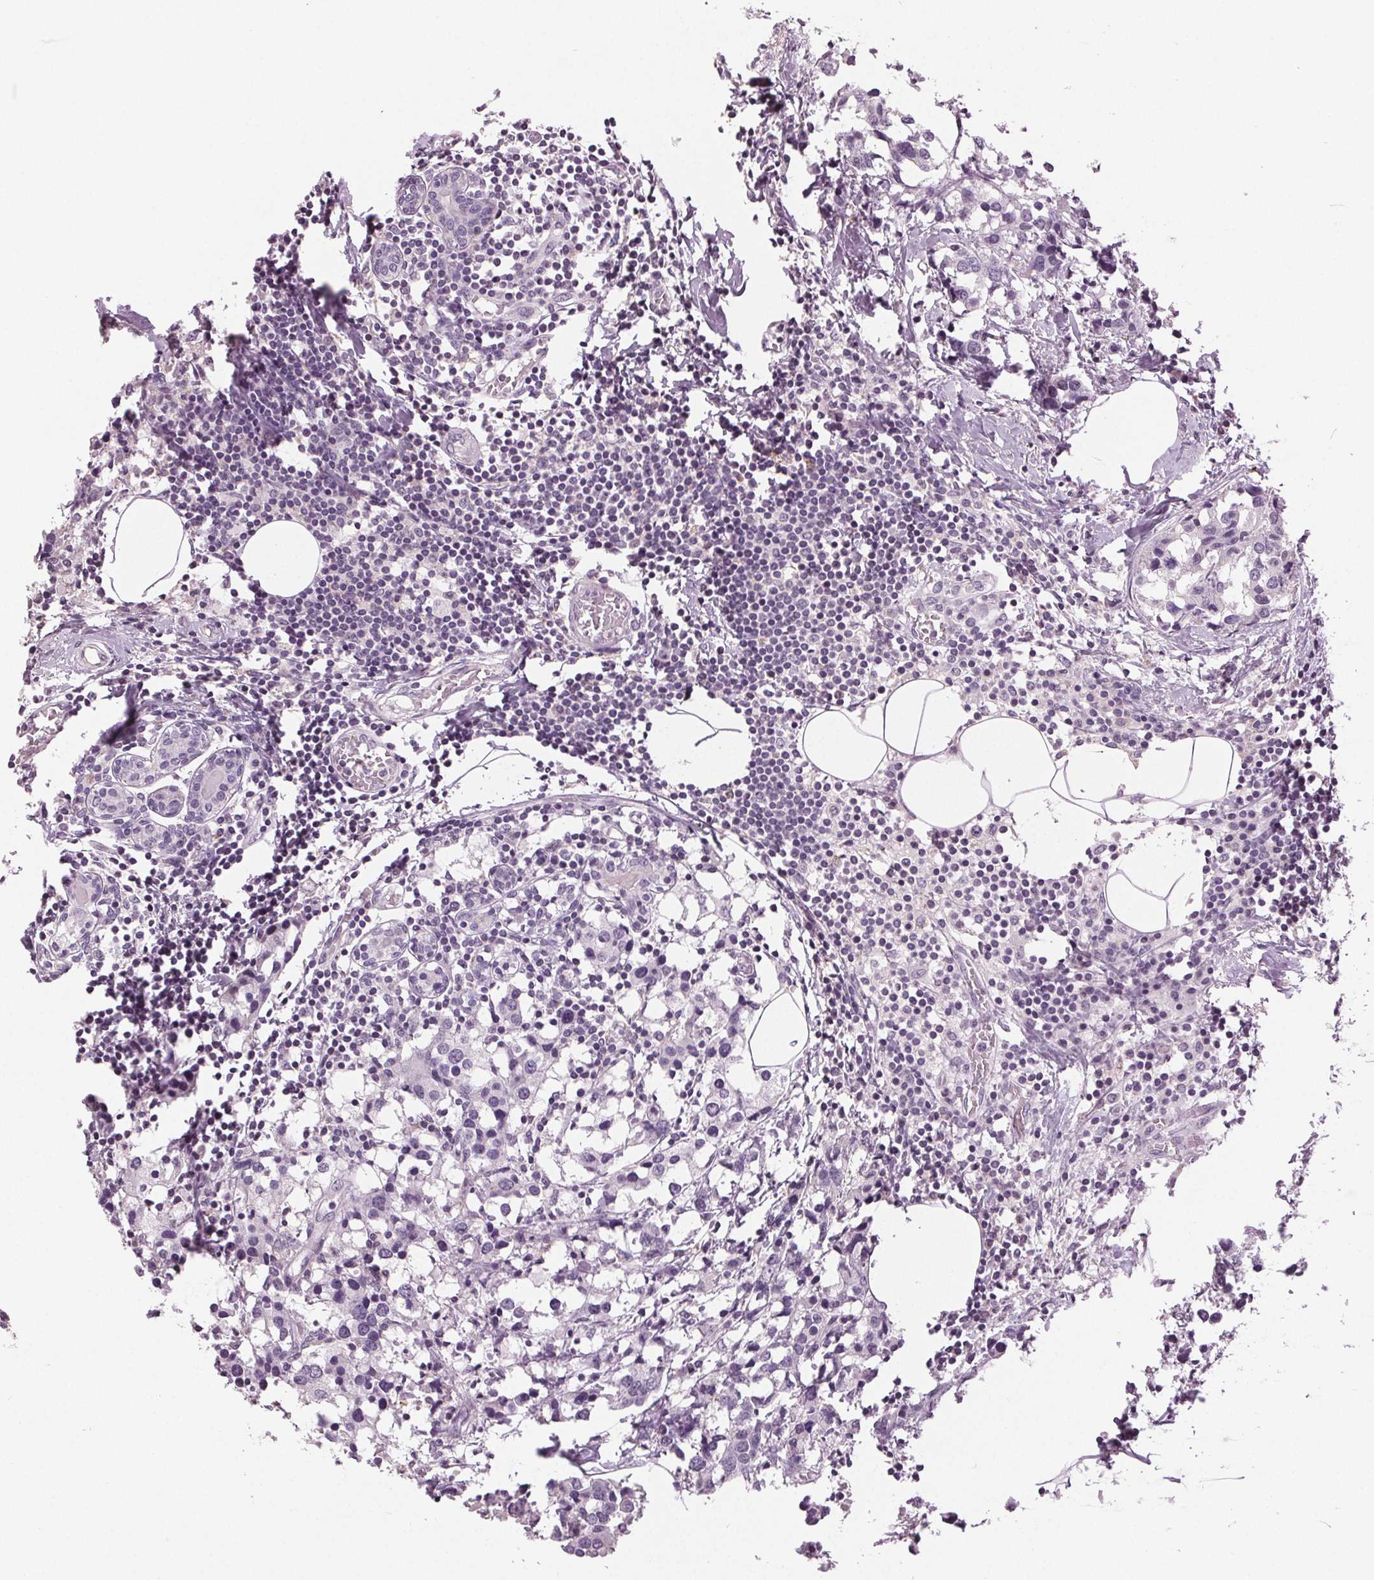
{"staining": {"intensity": "negative", "quantity": "none", "location": "none"}, "tissue": "breast cancer", "cell_type": "Tumor cells", "image_type": "cancer", "snomed": [{"axis": "morphology", "description": "Lobular carcinoma"}, {"axis": "topography", "description": "Breast"}], "caption": "Lobular carcinoma (breast) stained for a protein using IHC displays no positivity tumor cells.", "gene": "DNAH12", "patient": {"sex": "female", "age": 59}}